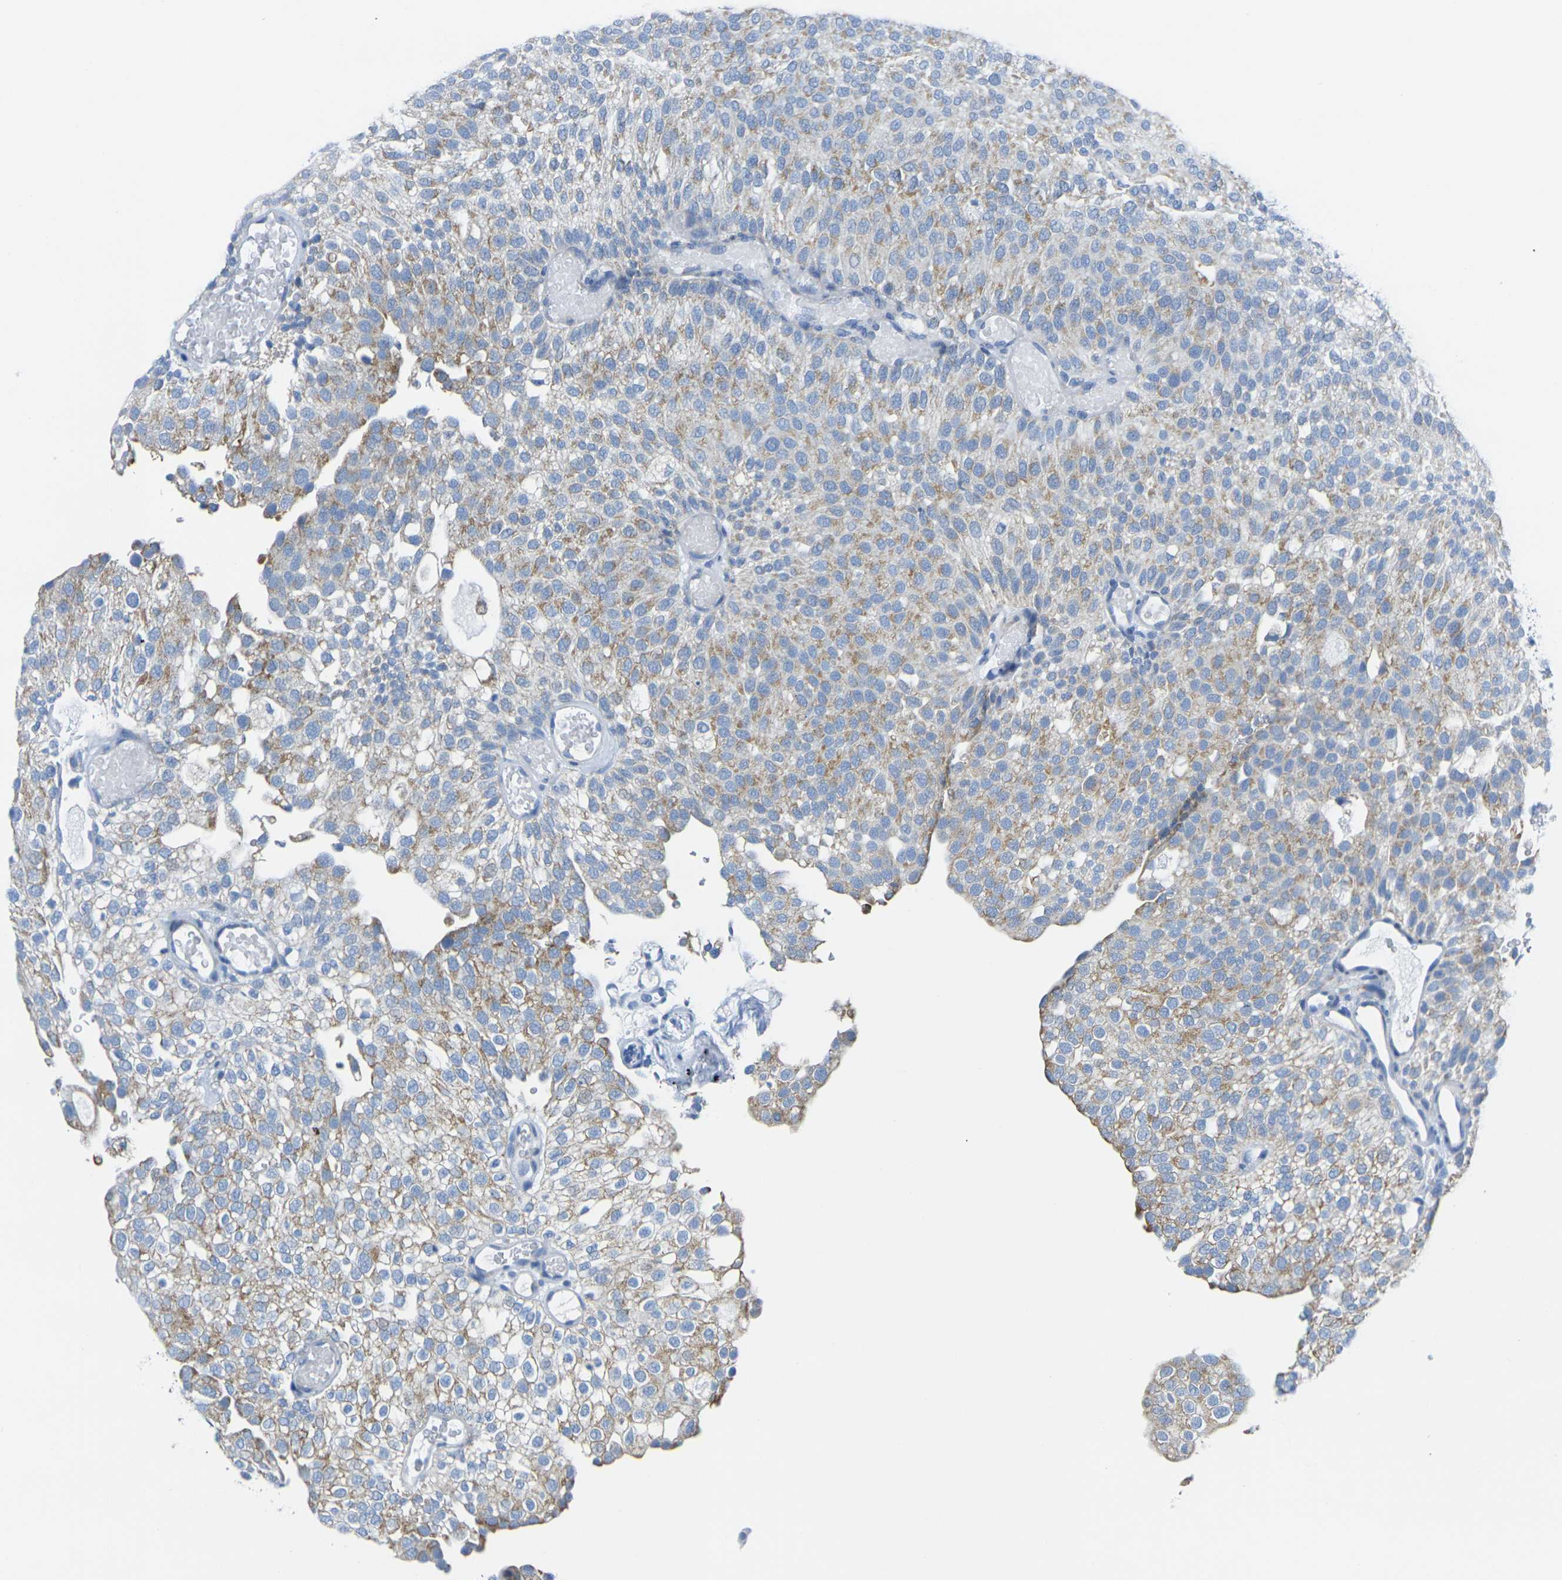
{"staining": {"intensity": "moderate", "quantity": "25%-75%", "location": "cytoplasmic/membranous"}, "tissue": "urothelial cancer", "cell_type": "Tumor cells", "image_type": "cancer", "snomed": [{"axis": "morphology", "description": "Urothelial carcinoma, Low grade"}, {"axis": "topography", "description": "Urinary bladder"}], "caption": "This is a micrograph of immunohistochemistry staining of urothelial carcinoma (low-grade), which shows moderate expression in the cytoplasmic/membranous of tumor cells.", "gene": "TMEM204", "patient": {"sex": "male", "age": 78}}